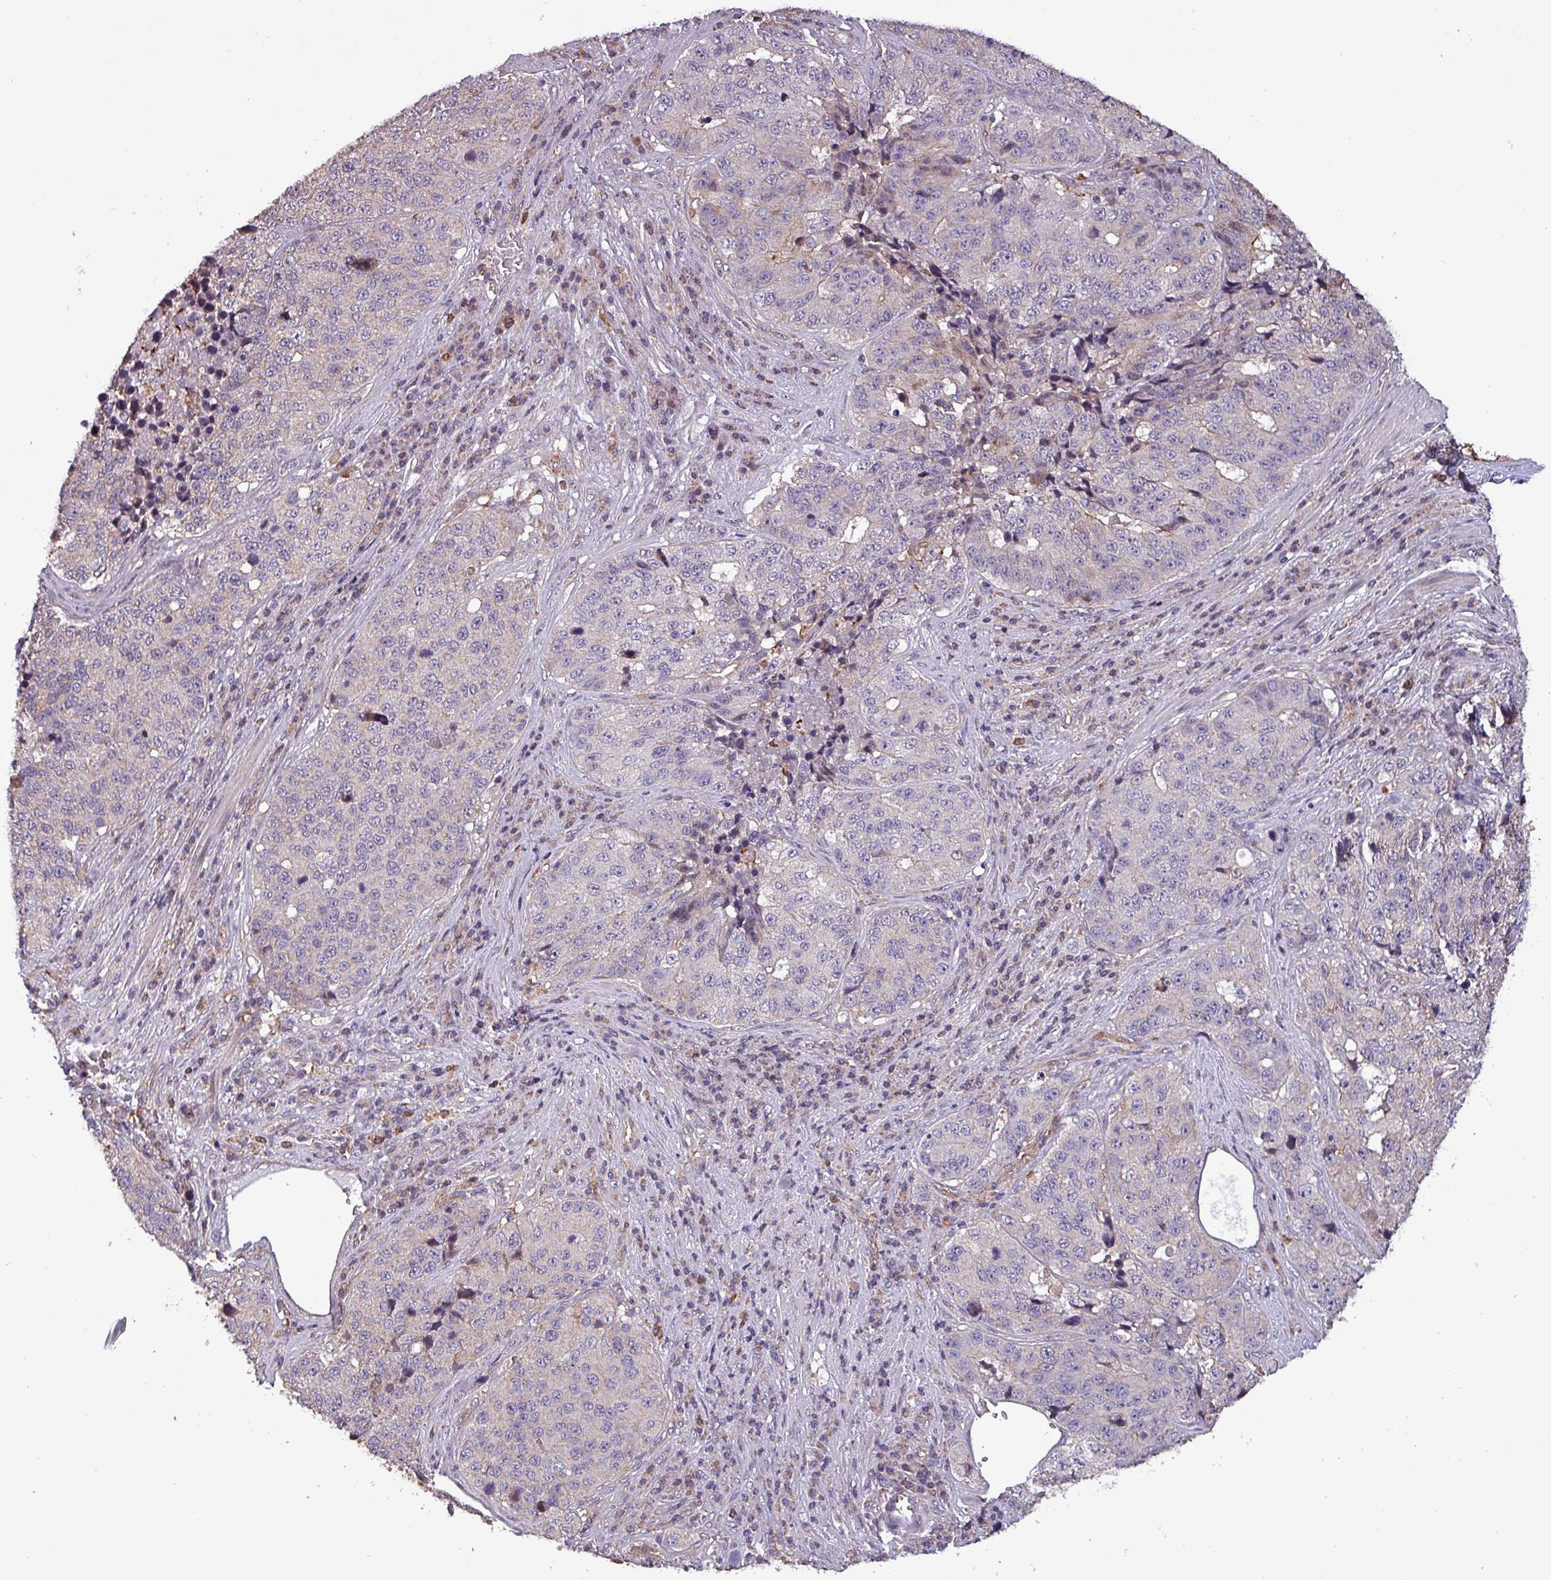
{"staining": {"intensity": "weak", "quantity": "<25%", "location": "cytoplasmic/membranous"}, "tissue": "stomach cancer", "cell_type": "Tumor cells", "image_type": "cancer", "snomed": [{"axis": "morphology", "description": "Adenocarcinoma, NOS"}, {"axis": "topography", "description": "Stomach"}], "caption": "Protein analysis of stomach cancer exhibits no significant expression in tumor cells.", "gene": "SCIN", "patient": {"sex": "male", "age": 71}}